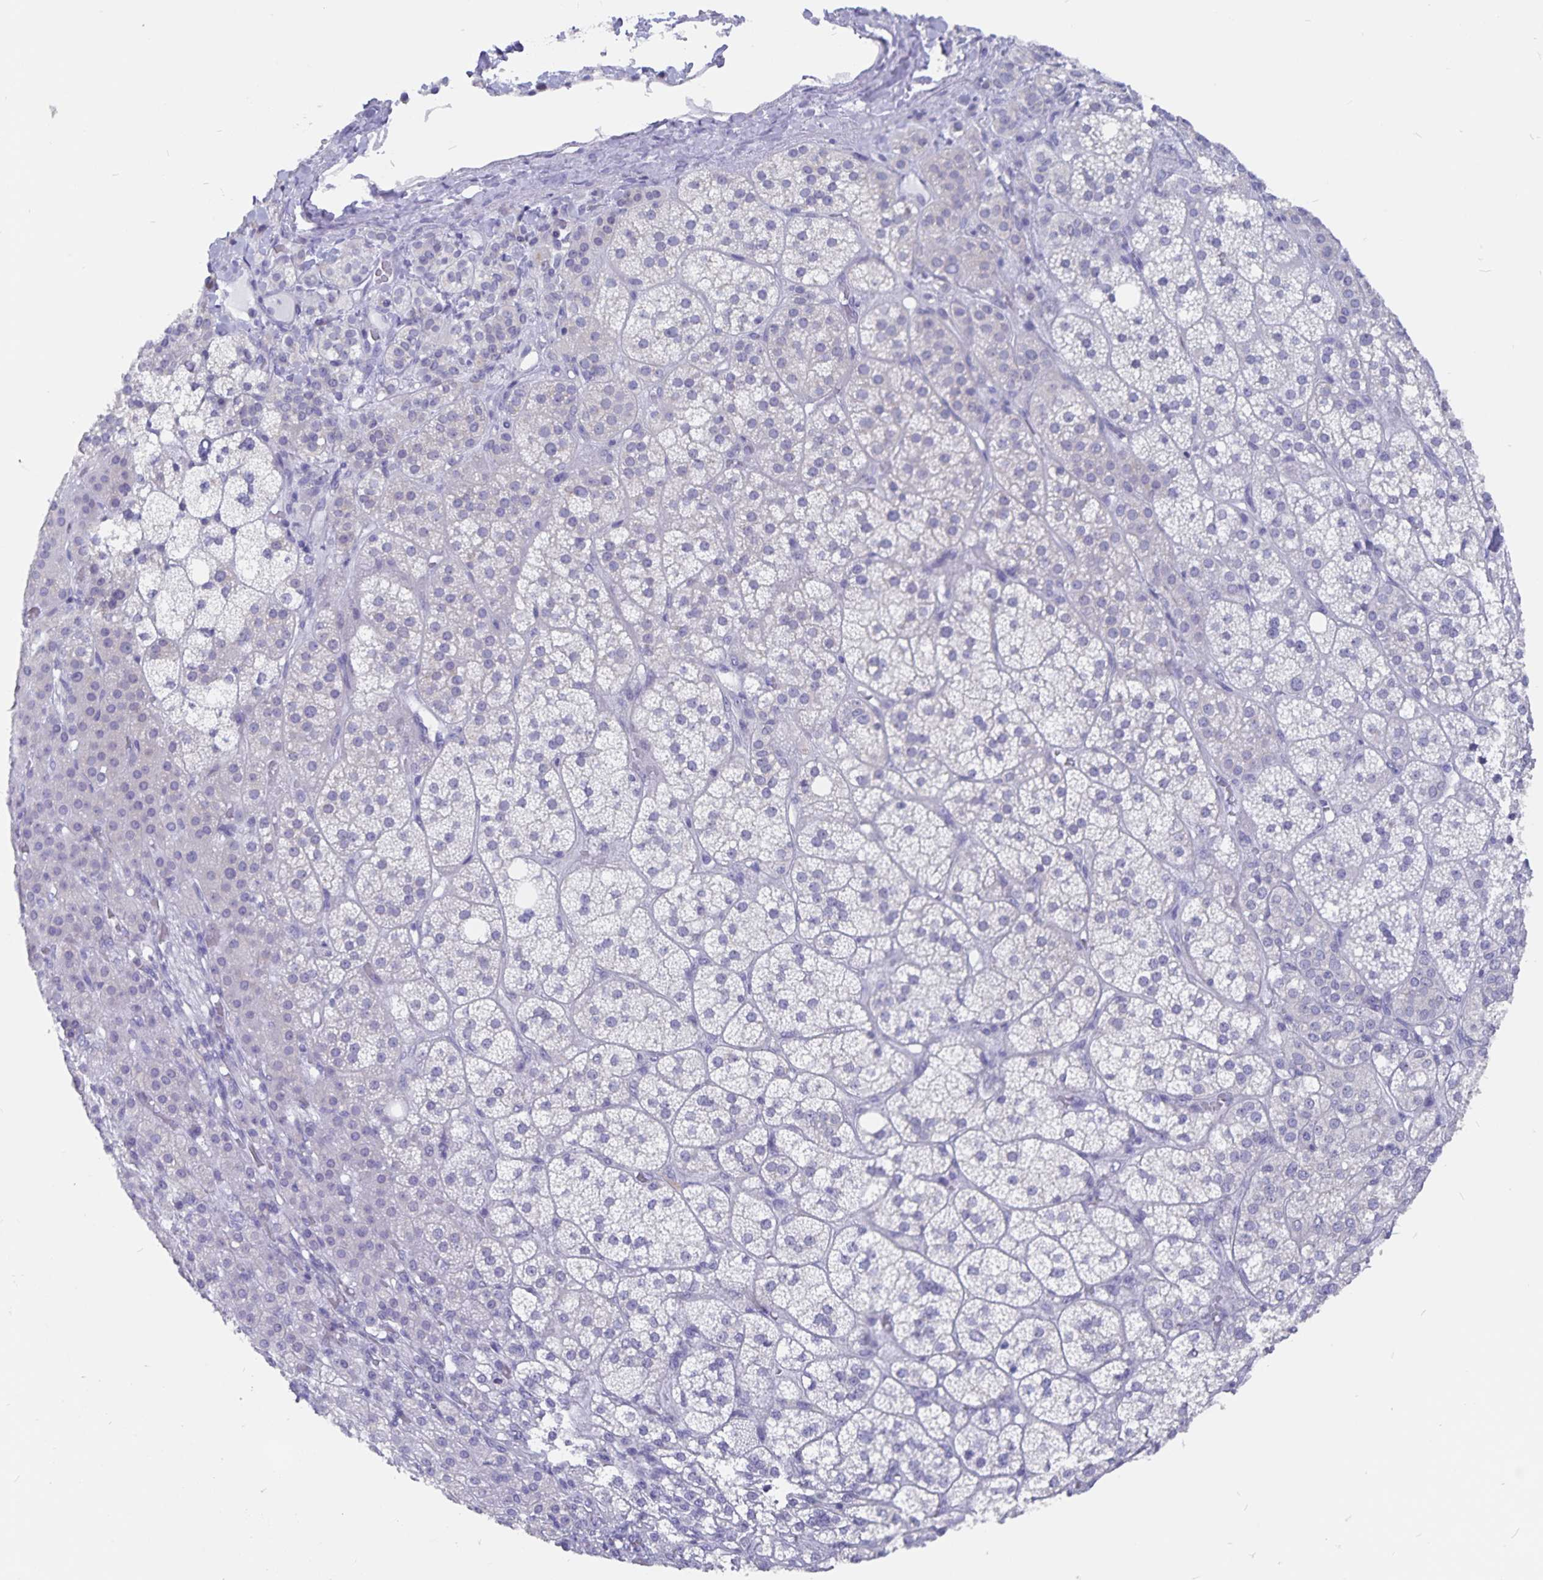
{"staining": {"intensity": "negative", "quantity": "none", "location": "none"}, "tissue": "adrenal gland", "cell_type": "Glandular cells", "image_type": "normal", "snomed": [{"axis": "morphology", "description": "Normal tissue, NOS"}, {"axis": "topography", "description": "Adrenal gland"}], "caption": "Immunohistochemical staining of benign human adrenal gland reveals no significant staining in glandular cells.", "gene": "SNTN", "patient": {"sex": "female", "age": 60}}